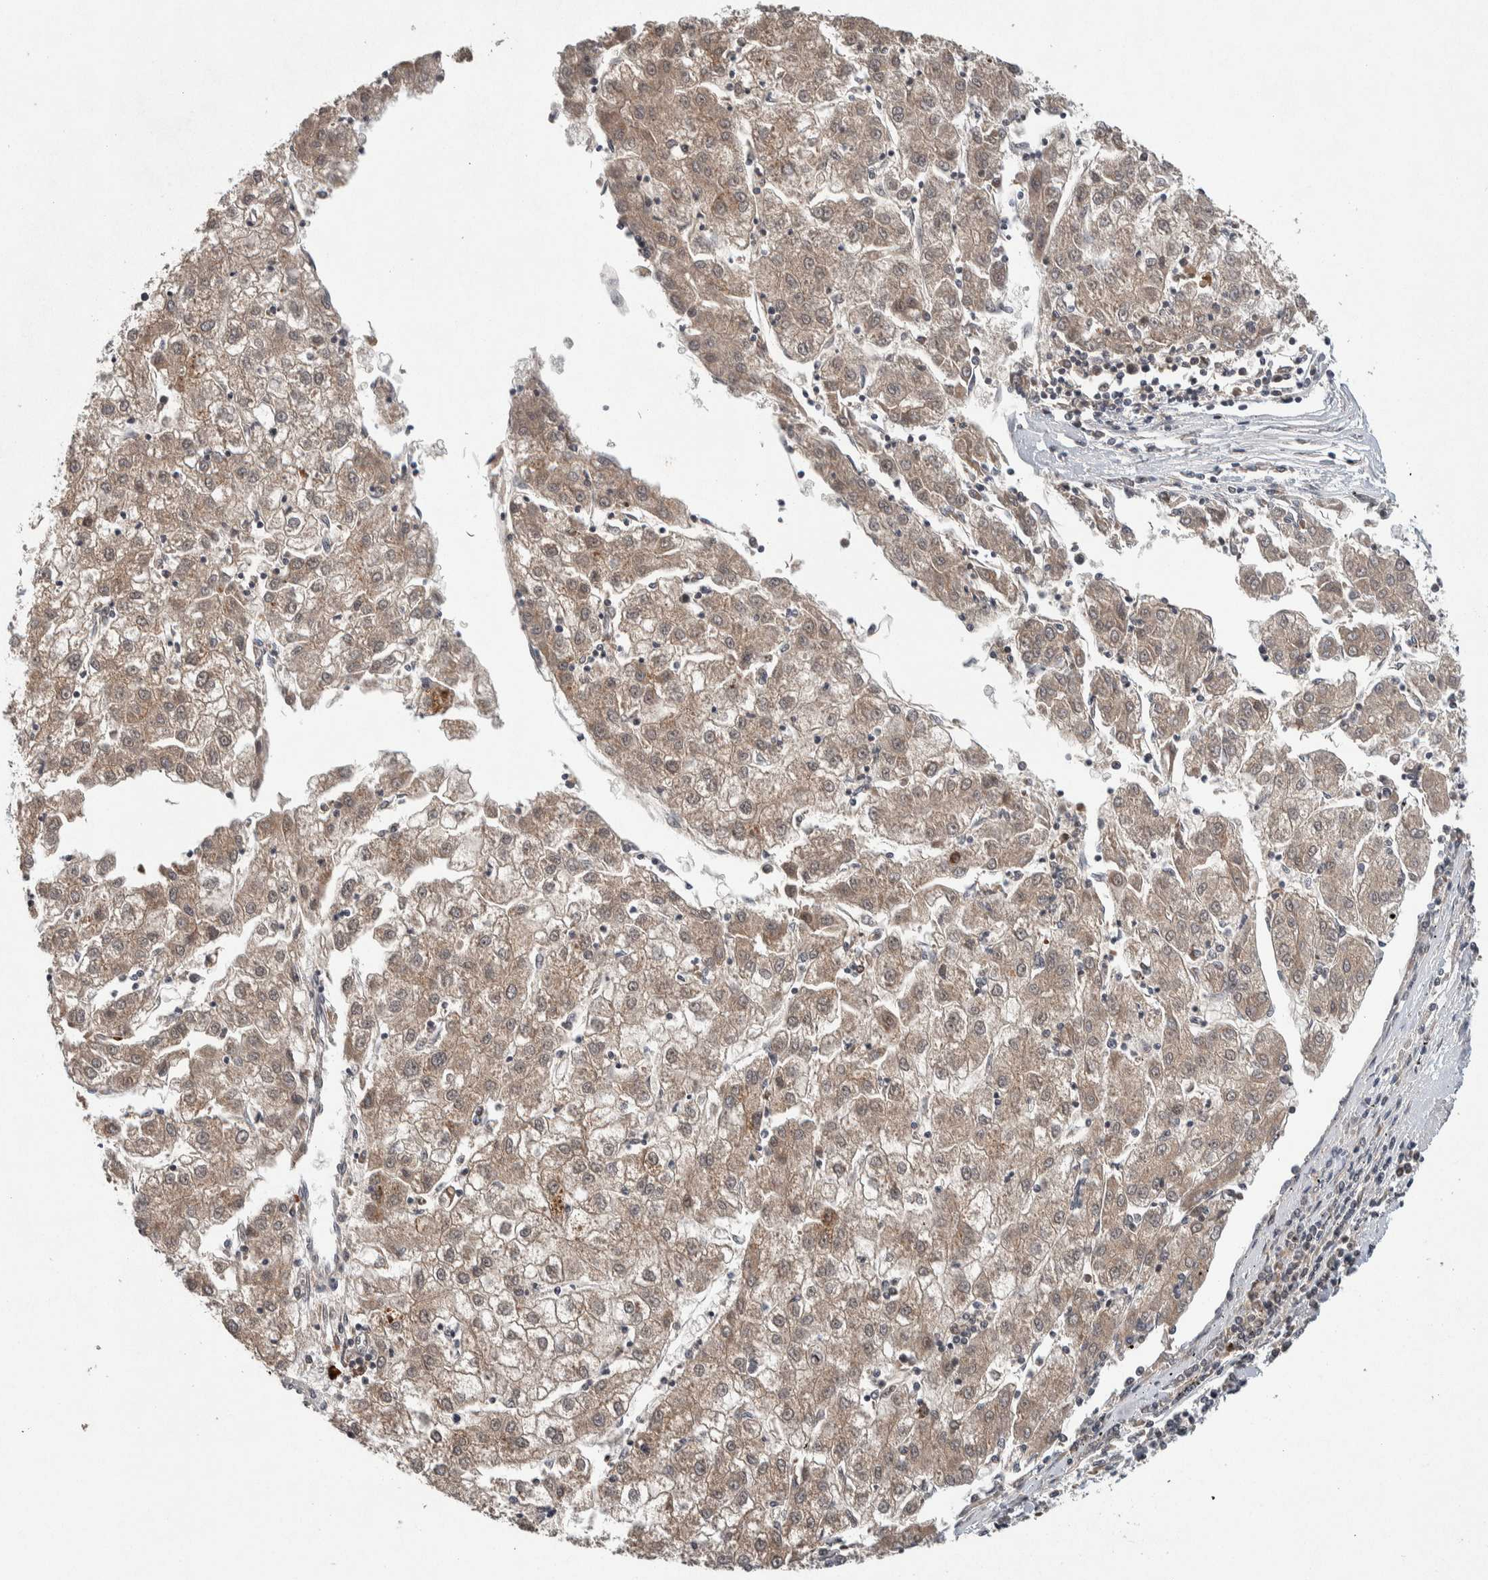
{"staining": {"intensity": "weak", "quantity": ">75%", "location": "cytoplasmic/membranous"}, "tissue": "liver cancer", "cell_type": "Tumor cells", "image_type": "cancer", "snomed": [{"axis": "morphology", "description": "Carcinoma, Hepatocellular, NOS"}, {"axis": "topography", "description": "Liver"}], "caption": "Weak cytoplasmic/membranous positivity is identified in about >75% of tumor cells in liver hepatocellular carcinoma. (IHC, brightfield microscopy, high magnification).", "gene": "KCNK1", "patient": {"sex": "male", "age": 72}}